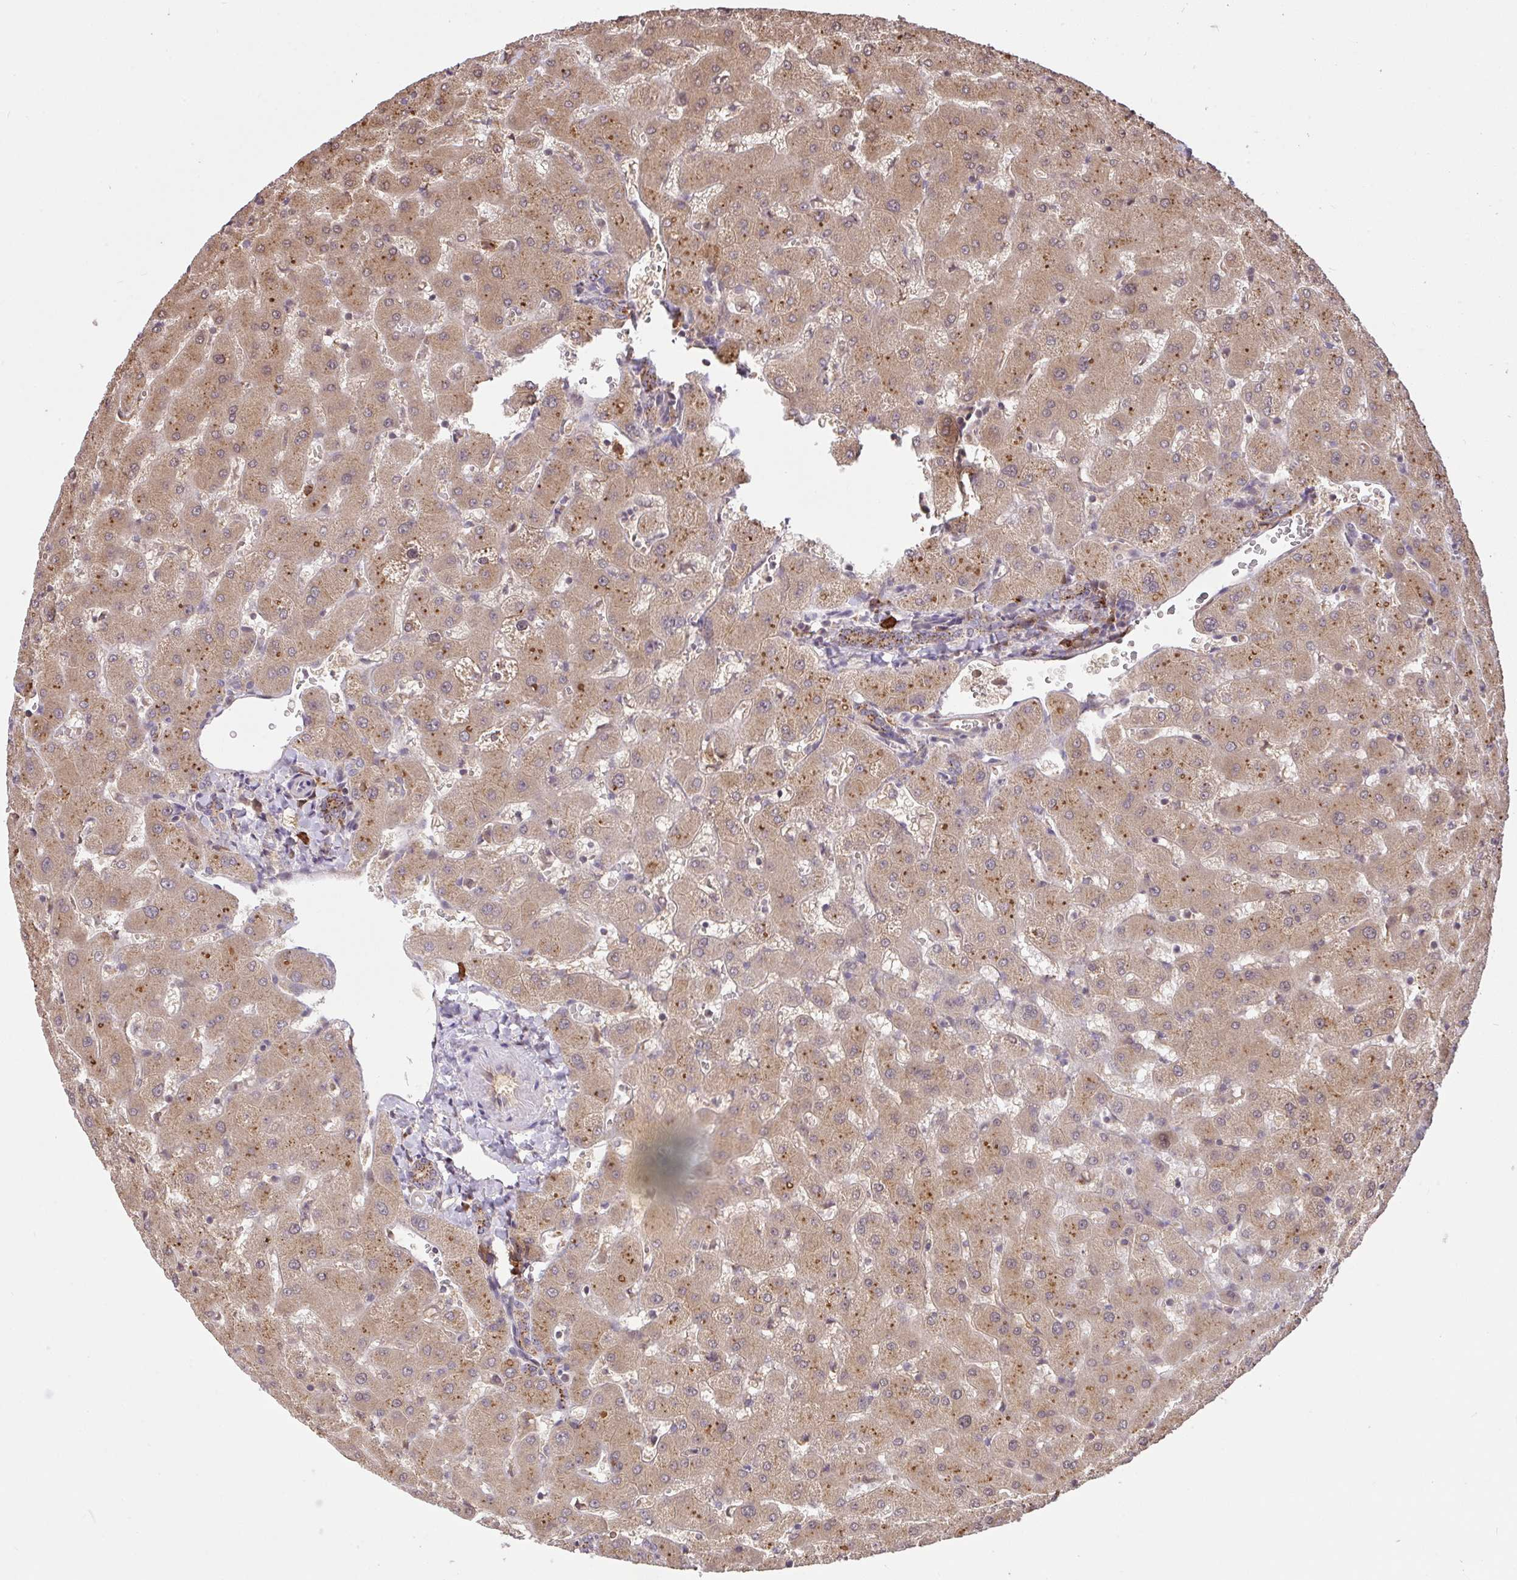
{"staining": {"intensity": "moderate", "quantity": "25%-75%", "location": "cytoplasmic/membranous"}, "tissue": "liver", "cell_type": "Cholangiocytes", "image_type": "normal", "snomed": [{"axis": "morphology", "description": "Normal tissue, NOS"}, {"axis": "topography", "description": "Liver"}], "caption": "Immunohistochemistry of normal human liver exhibits medium levels of moderate cytoplasmic/membranous expression in approximately 25%-75% of cholangiocytes. (brown staining indicates protein expression, while blue staining denotes nuclei).", "gene": "FCER1A", "patient": {"sex": "female", "age": 63}}